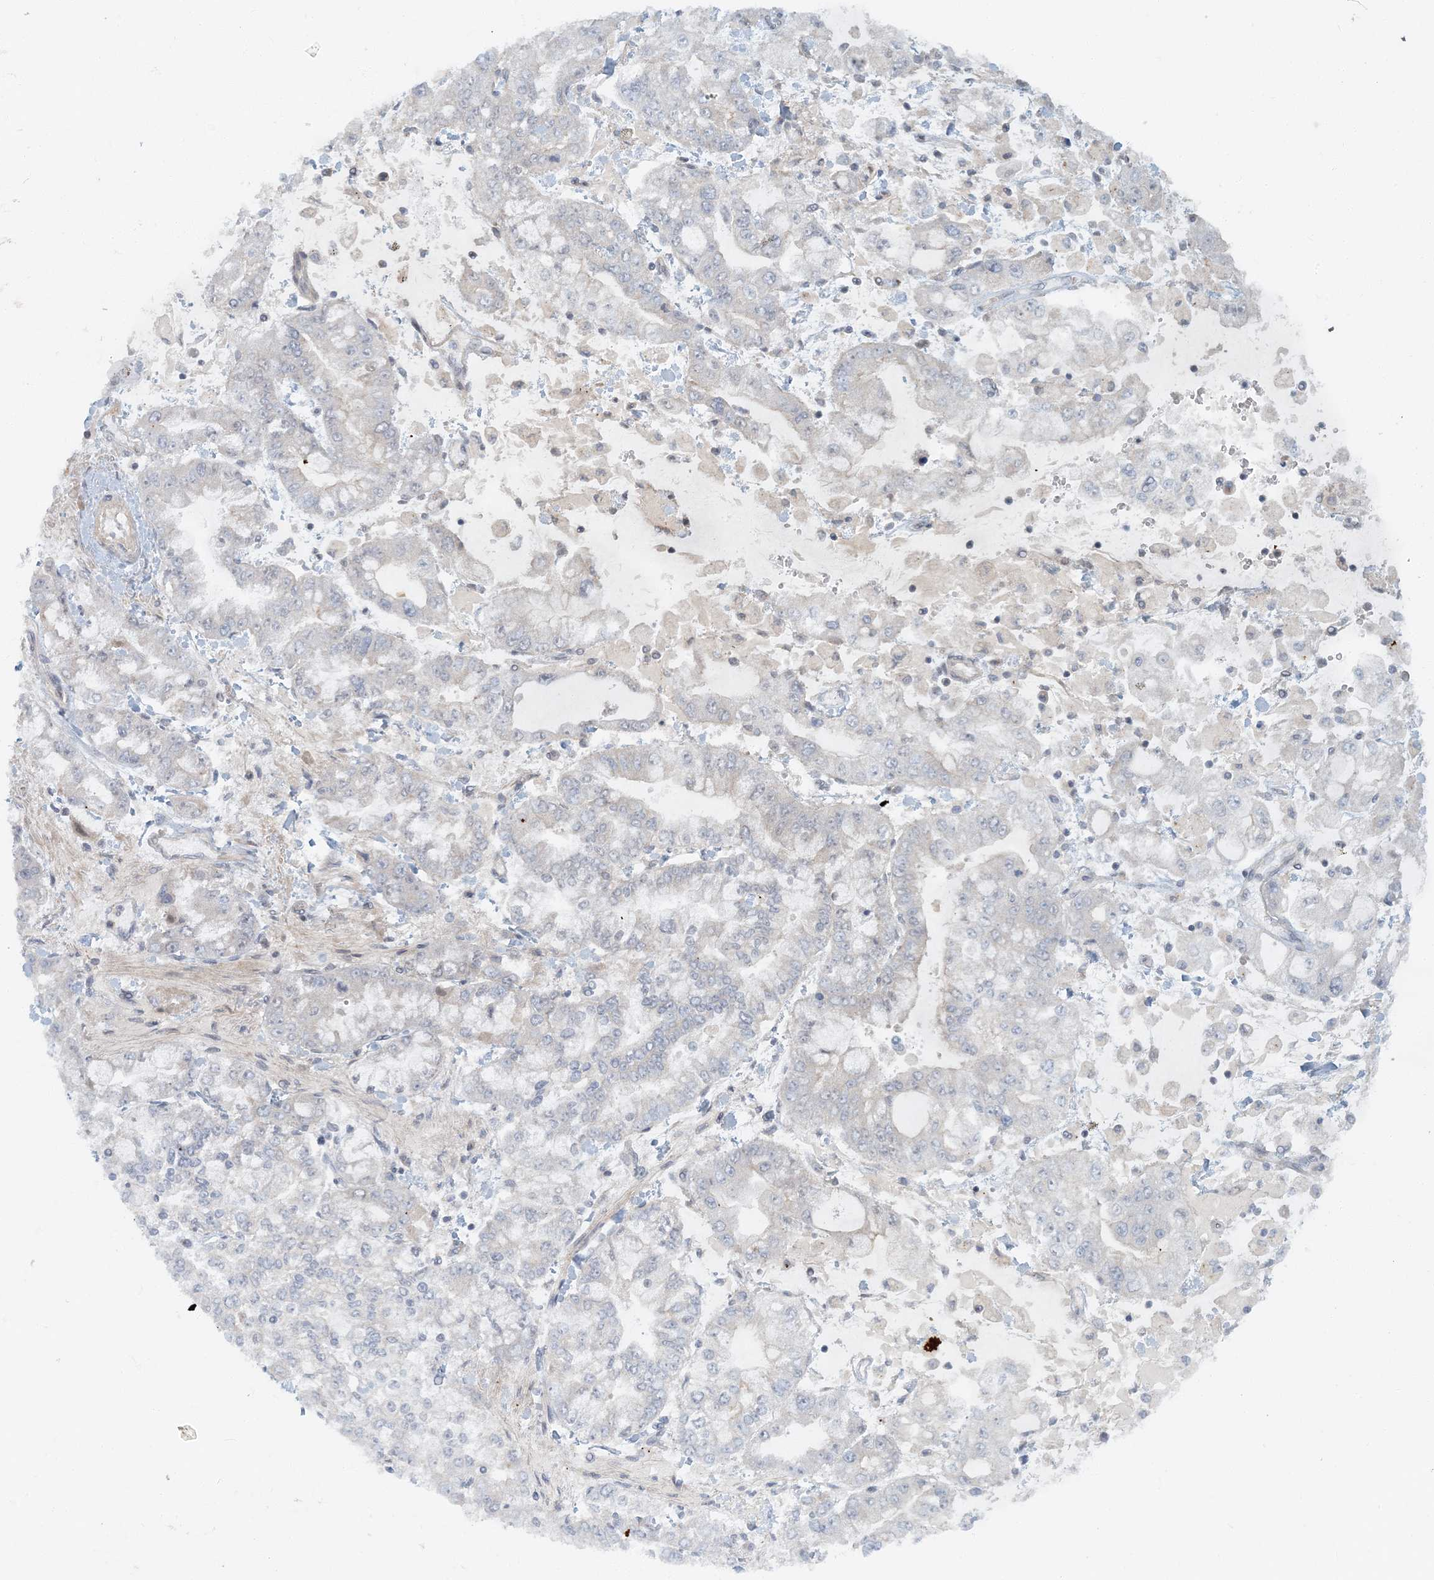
{"staining": {"intensity": "negative", "quantity": "none", "location": "none"}, "tissue": "stomach cancer", "cell_type": "Tumor cells", "image_type": "cancer", "snomed": [{"axis": "morphology", "description": "Normal tissue, NOS"}, {"axis": "morphology", "description": "Adenocarcinoma, NOS"}, {"axis": "topography", "description": "Stomach, upper"}, {"axis": "topography", "description": "Stomach"}], "caption": "DAB (3,3'-diaminobenzidine) immunohistochemical staining of human stomach adenocarcinoma exhibits no significant staining in tumor cells.", "gene": "AK9", "patient": {"sex": "male", "age": 76}}